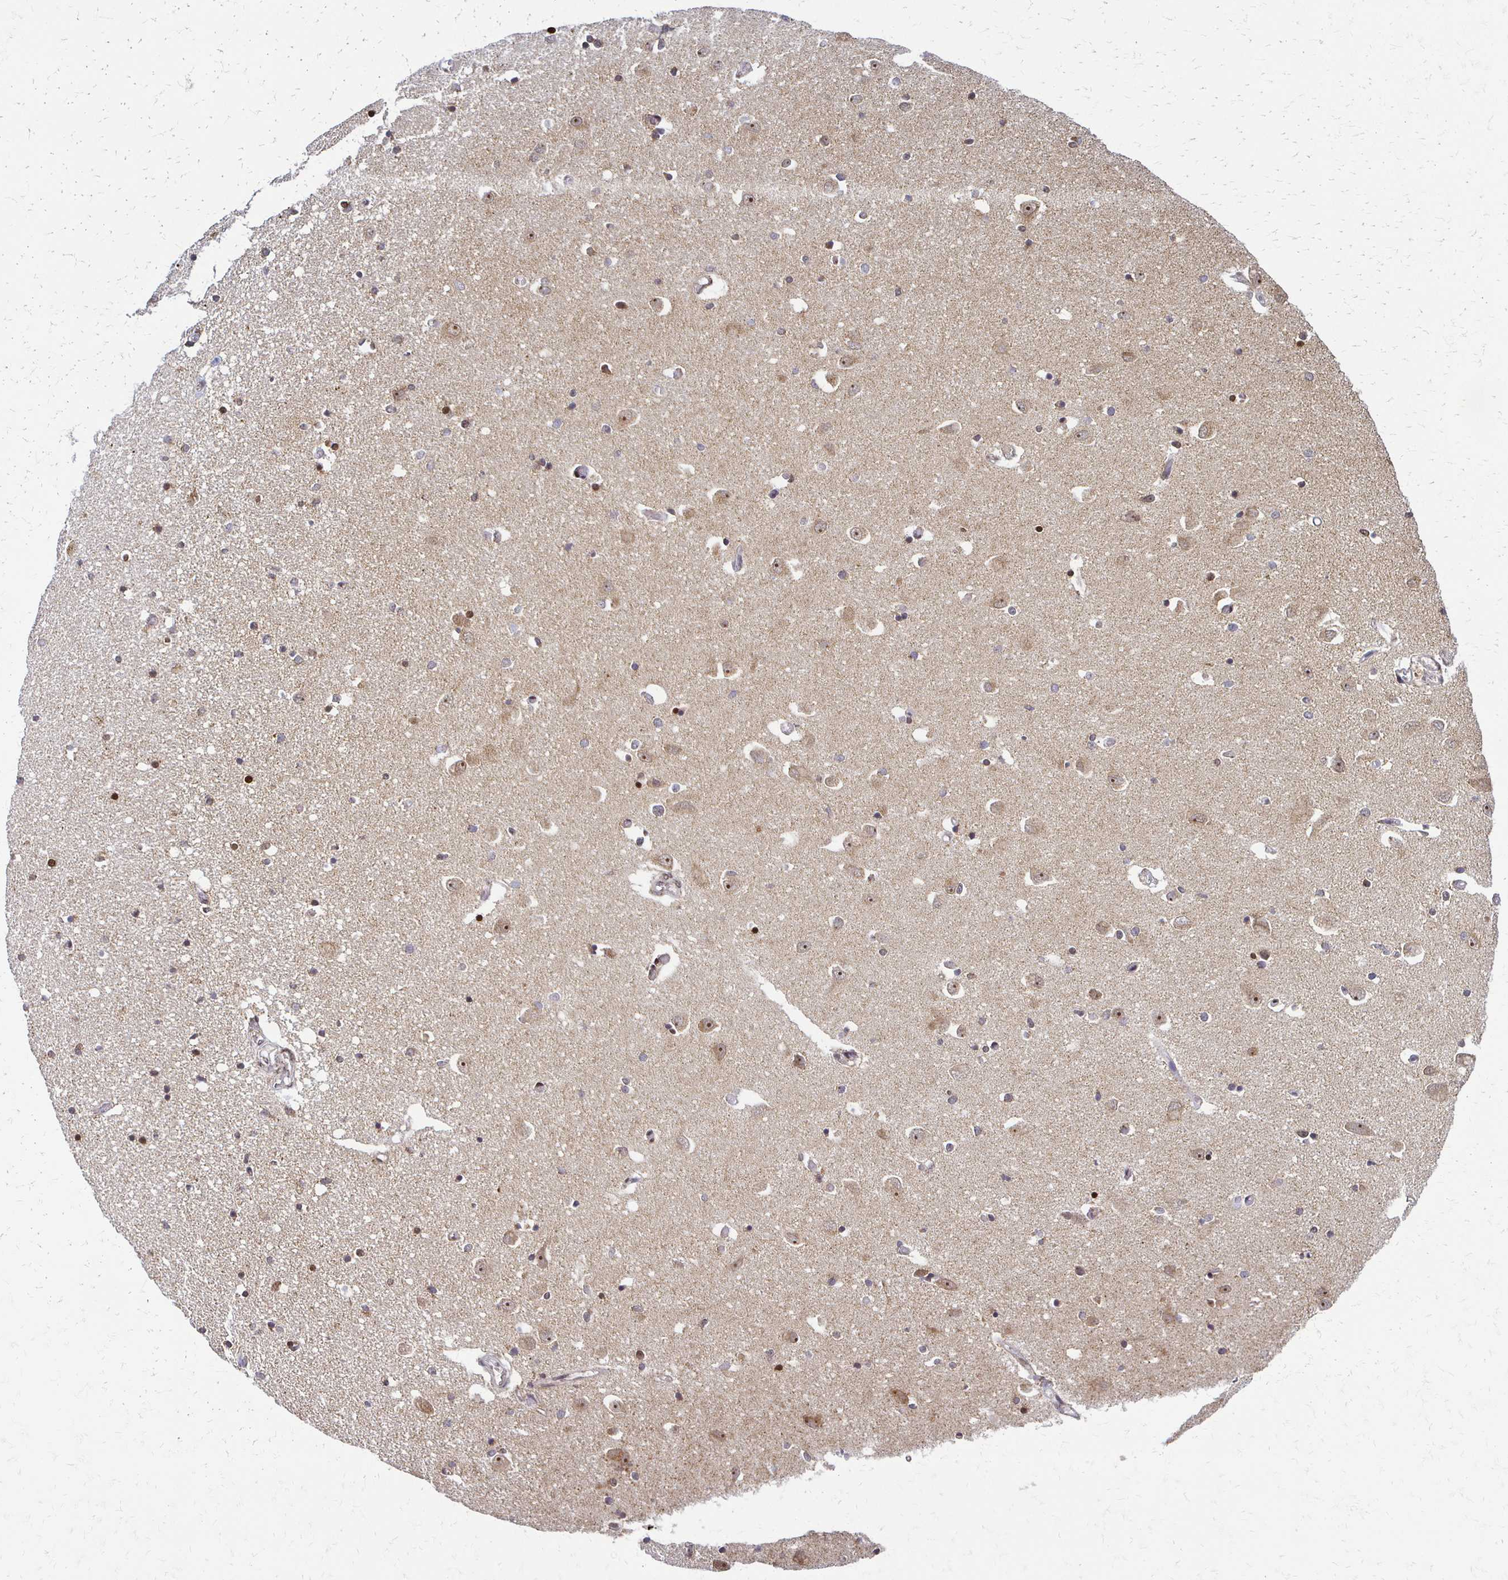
{"staining": {"intensity": "moderate", "quantity": "25%-75%", "location": "nuclear"}, "tissue": "caudate", "cell_type": "Glial cells", "image_type": "normal", "snomed": [{"axis": "morphology", "description": "Normal tissue, NOS"}, {"axis": "topography", "description": "Lateral ventricle wall"}, {"axis": "topography", "description": "Hippocampus"}], "caption": "This micrograph demonstrates normal caudate stained with immunohistochemistry to label a protein in brown. The nuclear of glial cells show moderate positivity for the protein. Nuclei are counter-stained blue.", "gene": "HOXA9", "patient": {"sex": "female", "age": 63}}